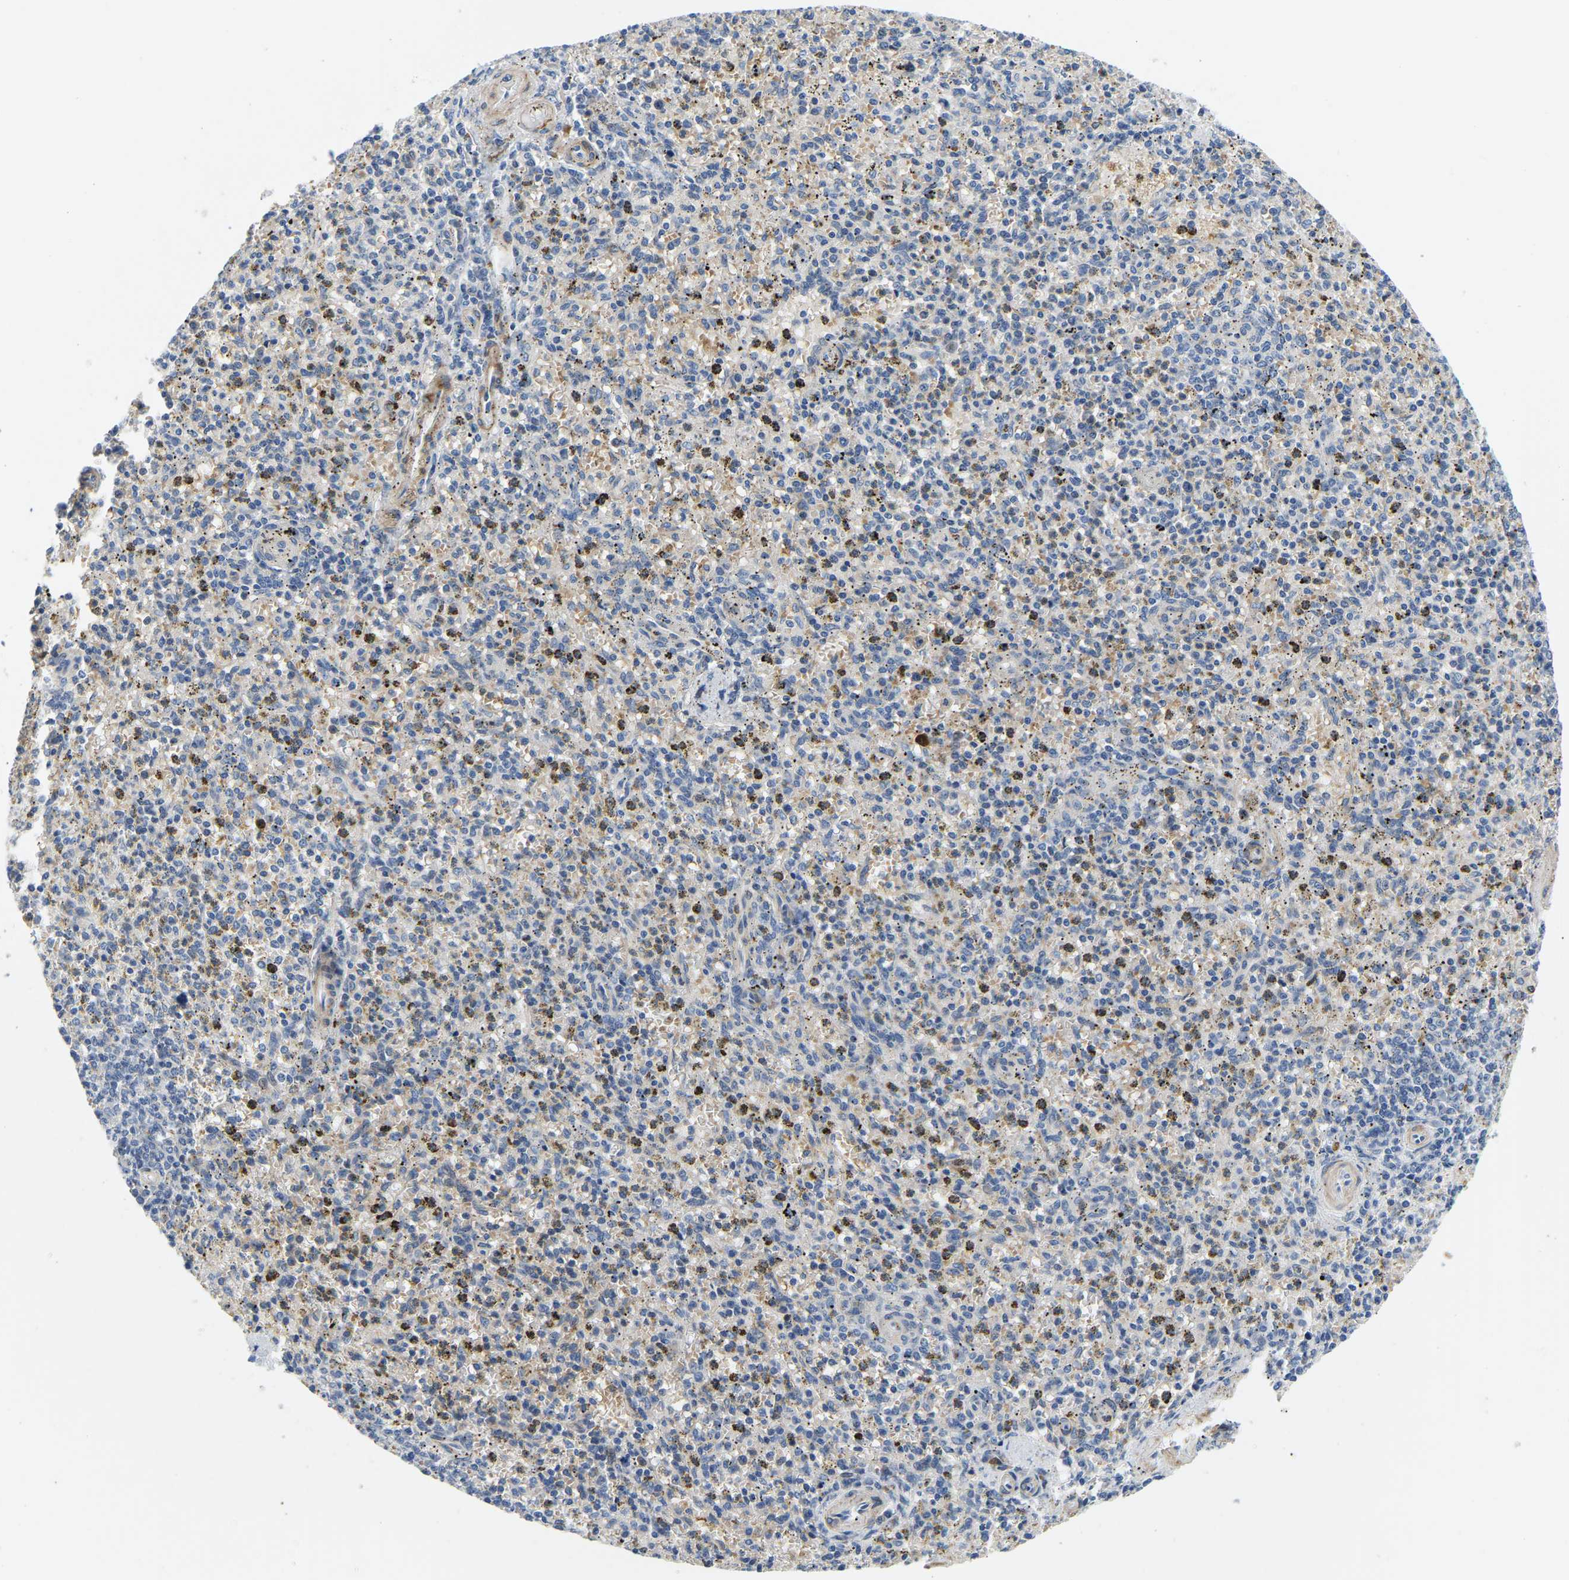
{"staining": {"intensity": "negative", "quantity": "none", "location": "none"}, "tissue": "spleen", "cell_type": "Cells in red pulp", "image_type": "normal", "snomed": [{"axis": "morphology", "description": "Normal tissue, NOS"}, {"axis": "topography", "description": "Spleen"}], "caption": "Spleen was stained to show a protein in brown. There is no significant expression in cells in red pulp. The staining was performed using DAB to visualize the protein expression in brown, while the nuclei were stained in blue with hematoxylin (Magnification: 20x).", "gene": "LIAS", "patient": {"sex": "male", "age": 72}}